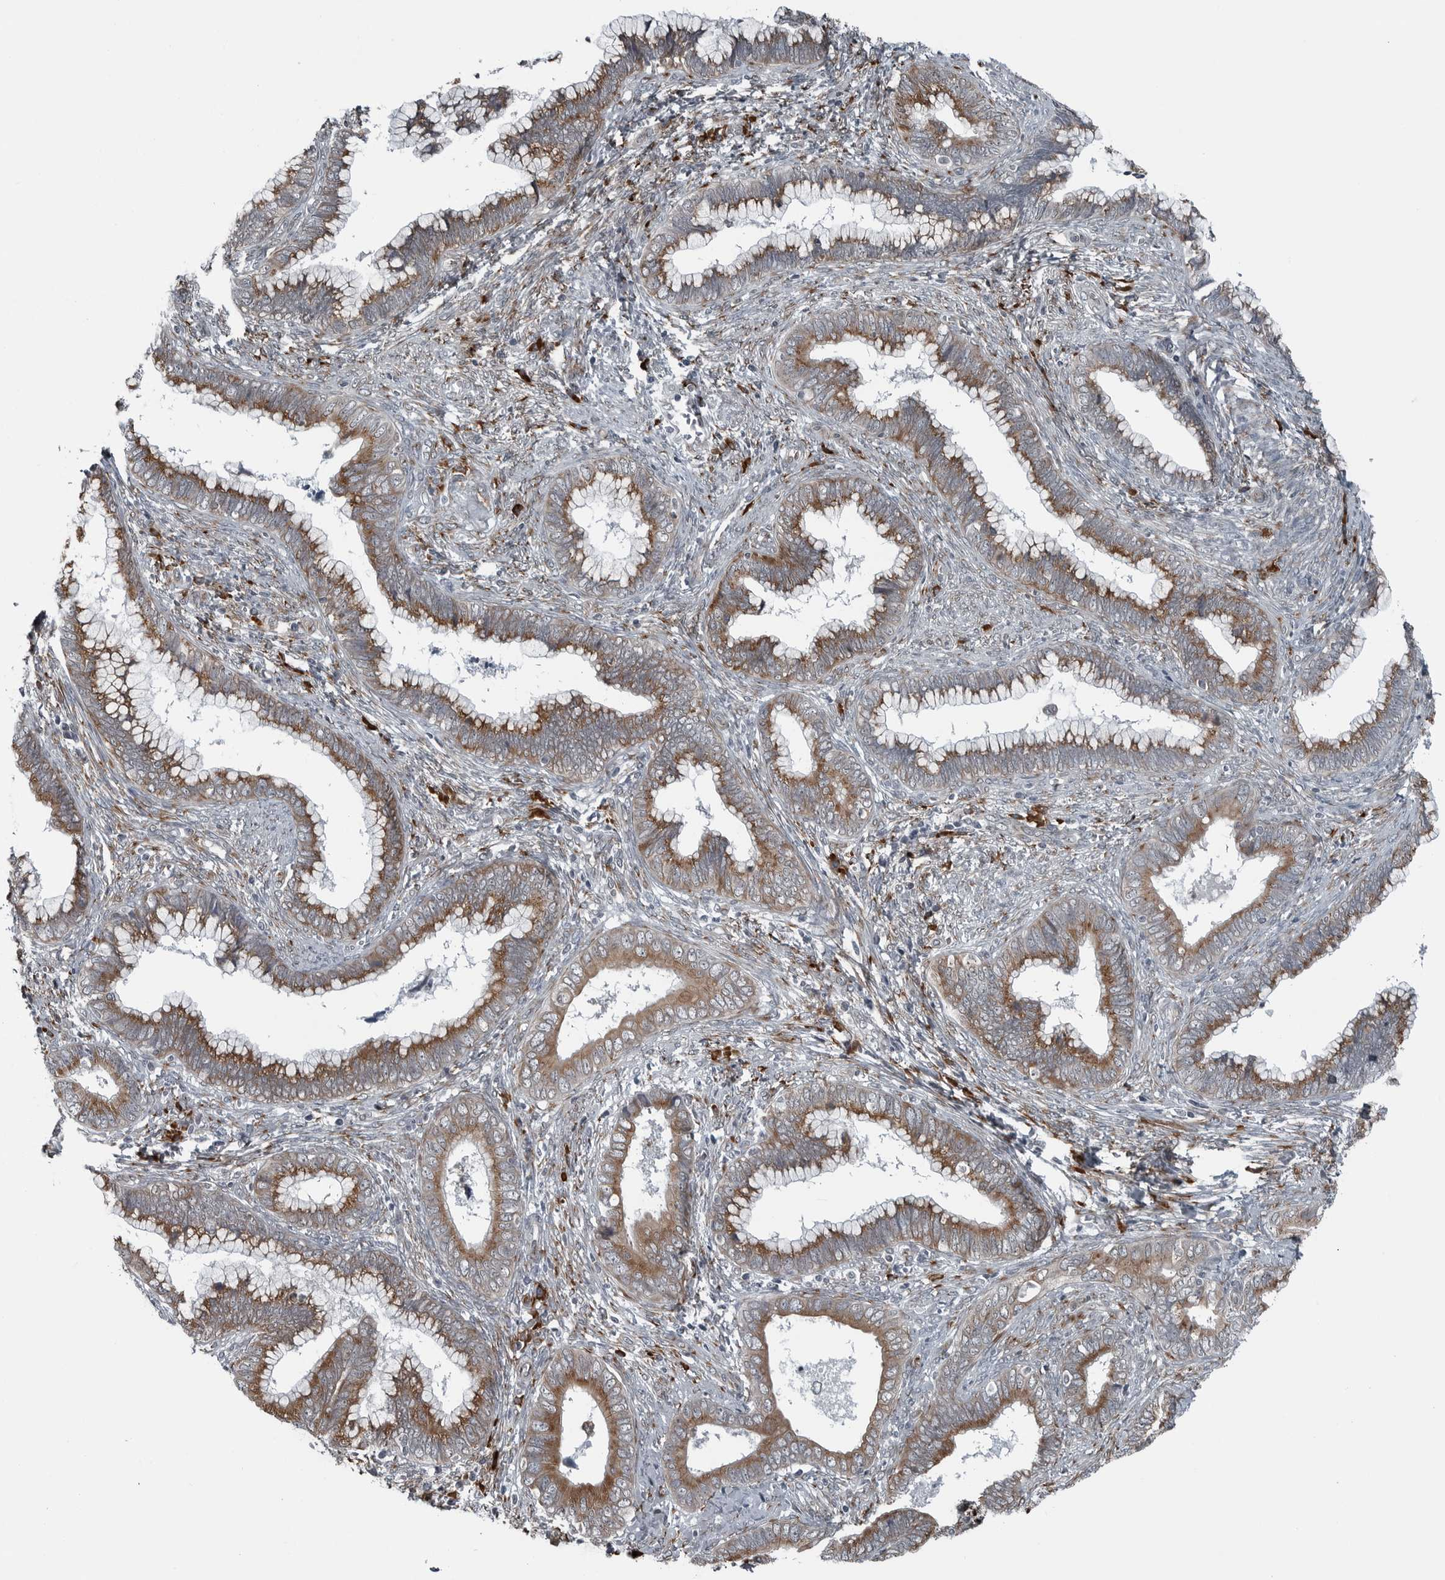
{"staining": {"intensity": "moderate", "quantity": ">75%", "location": "cytoplasmic/membranous"}, "tissue": "cervical cancer", "cell_type": "Tumor cells", "image_type": "cancer", "snomed": [{"axis": "morphology", "description": "Adenocarcinoma, NOS"}, {"axis": "topography", "description": "Cervix"}], "caption": "Tumor cells reveal medium levels of moderate cytoplasmic/membranous staining in about >75% of cells in human adenocarcinoma (cervical). (DAB IHC, brown staining for protein, blue staining for nuclei).", "gene": "CEP85", "patient": {"sex": "female", "age": 44}}